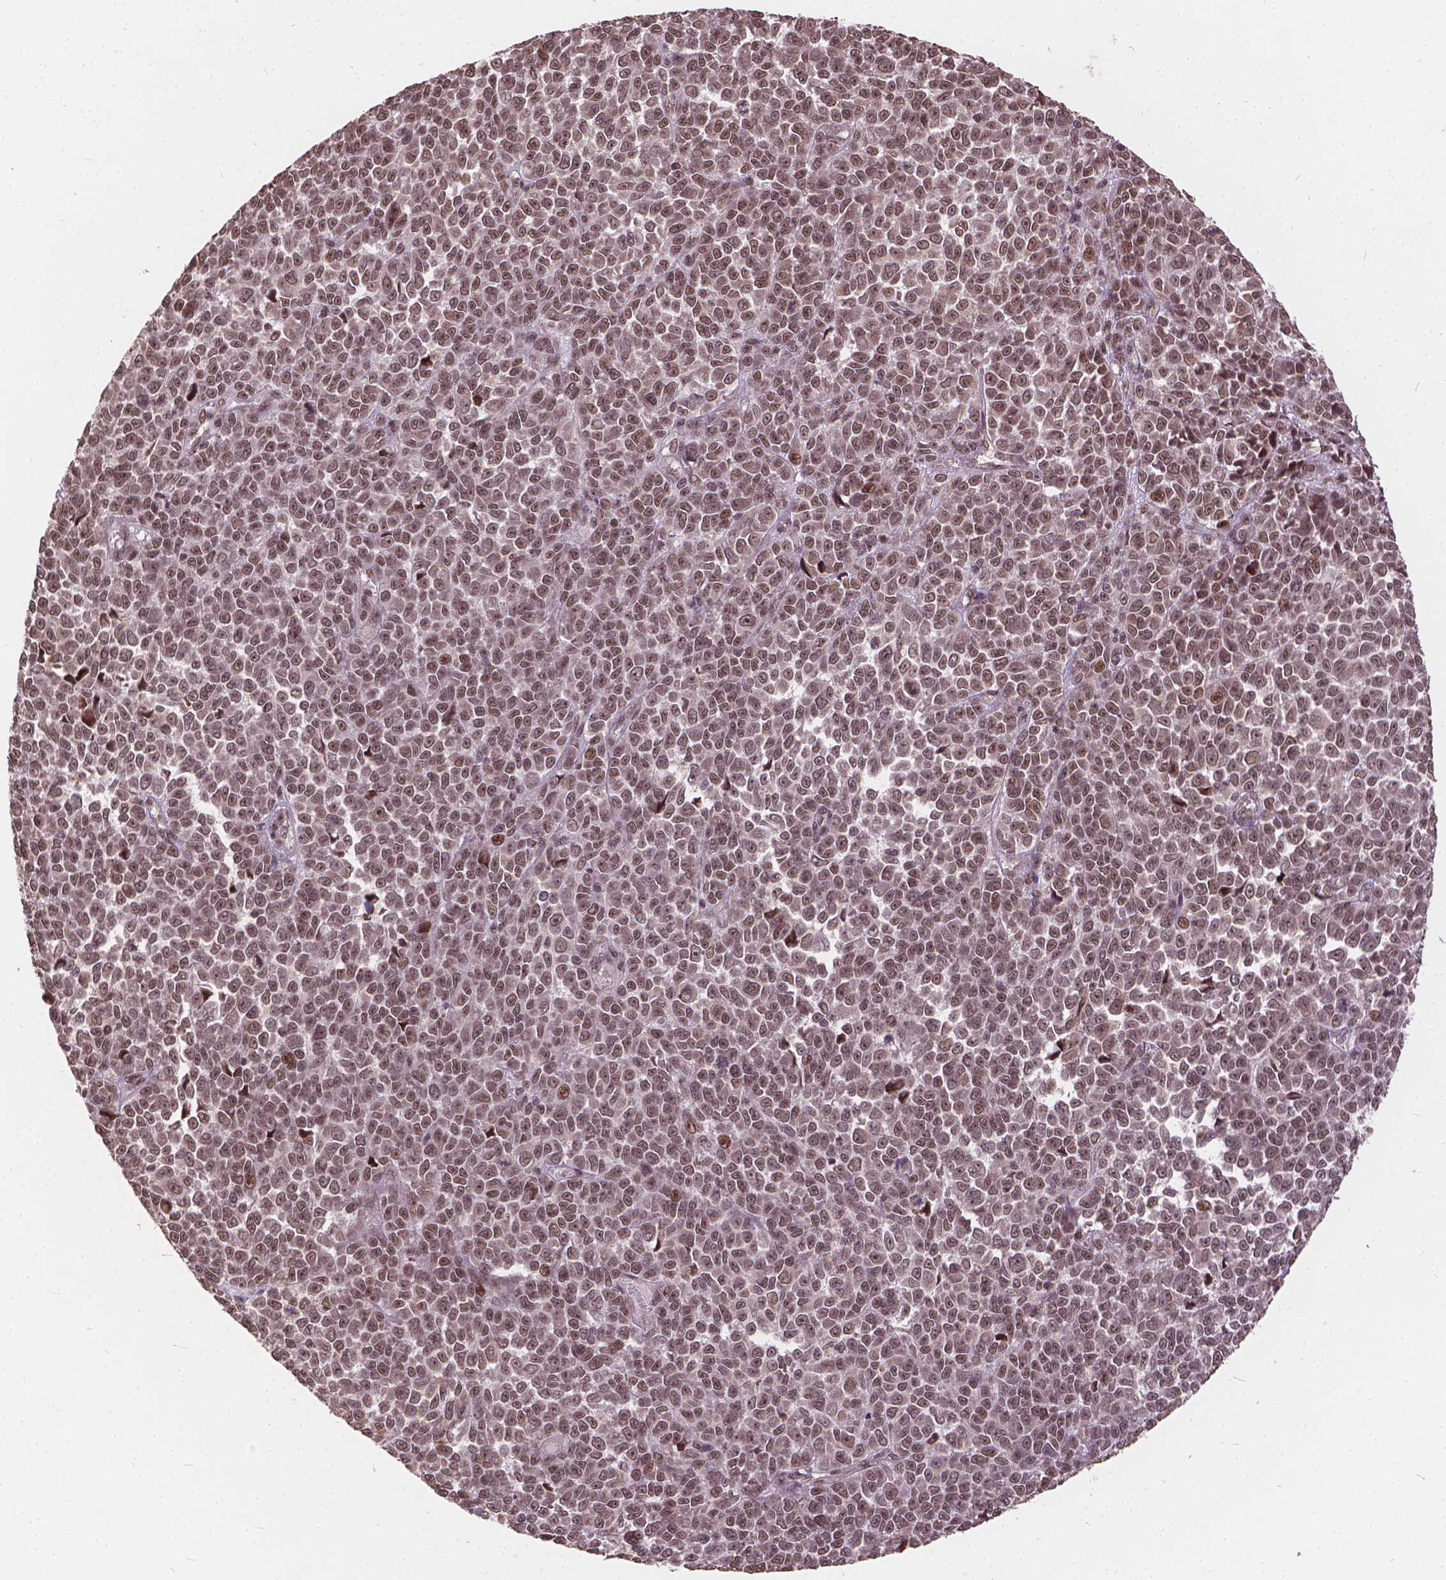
{"staining": {"intensity": "moderate", "quantity": ">75%", "location": "nuclear"}, "tissue": "melanoma", "cell_type": "Tumor cells", "image_type": "cancer", "snomed": [{"axis": "morphology", "description": "Malignant melanoma, NOS"}, {"axis": "topography", "description": "Skin"}], "caption": "Tumor cells display medium levels of moderate nuclear expression in about >75% of cells in human melanoma. The staining was performed using DAB to visualize the protein expression in brown, while the nuclei were stained in blue with hematoxylin (Magnification: 20x).", "gene": "GPS2", "patient": {"sex": "female", "age": 95}}